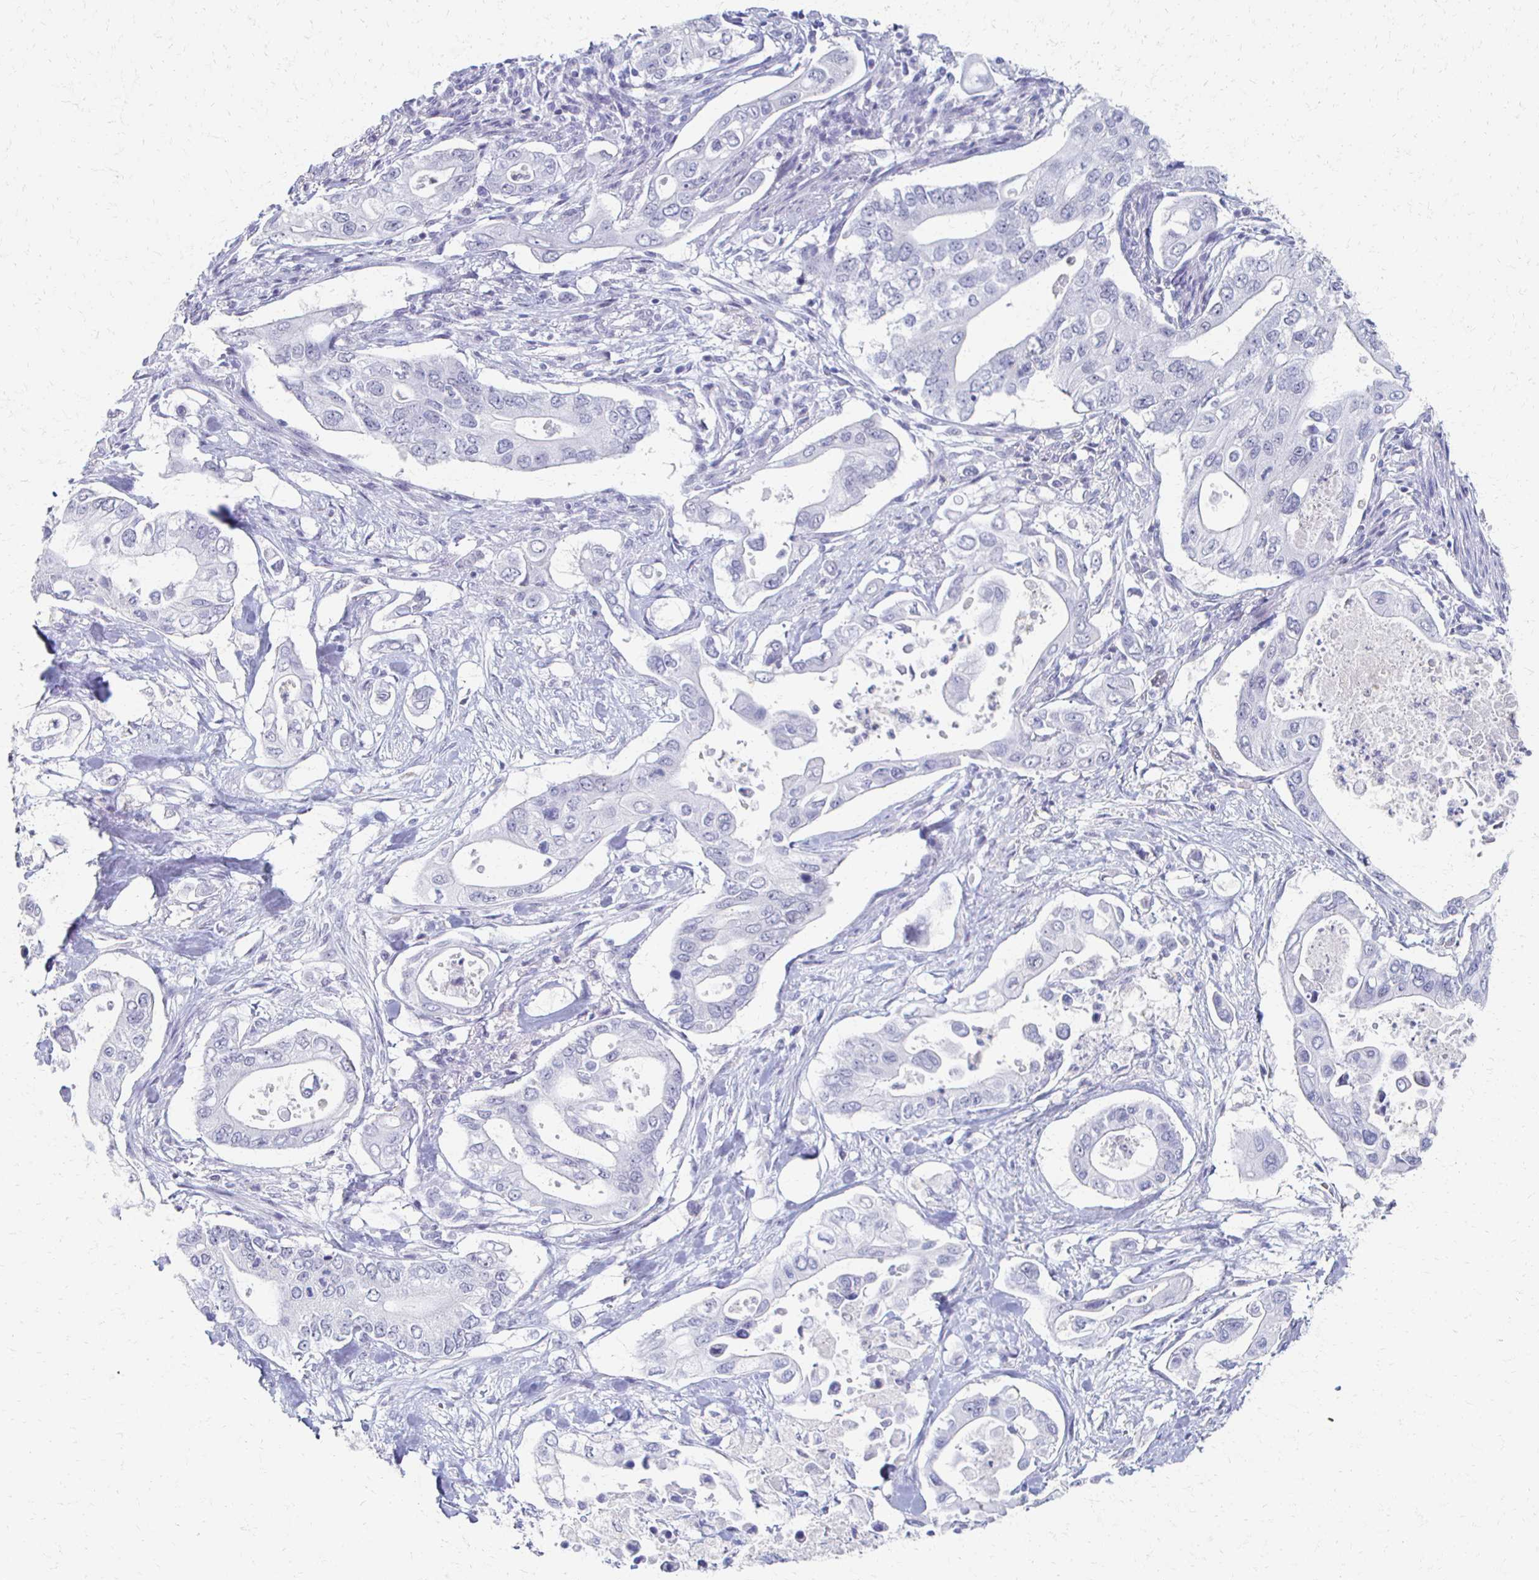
{"staining": {"intensity": "negative", "quantity": "none", "location": "none"}, "tissue": "pancreatic cancer", "cell_type": "Tumor cells", "image_type": "cancer", "snomed": [{"axis": "morphology", "description": "Adenocarcinoma, NOS"}, {"axis": "topography", "description": "Pancreas"}], "caption": "Tumor cells are negative for protein expression in human adenocarcinoma (pancreatic). (DAB immunohistochemistry visualized using brightfield microscopy, high magnification).", "gene": "CXCR2", "patient": {"sex": "female", "age": 63}}